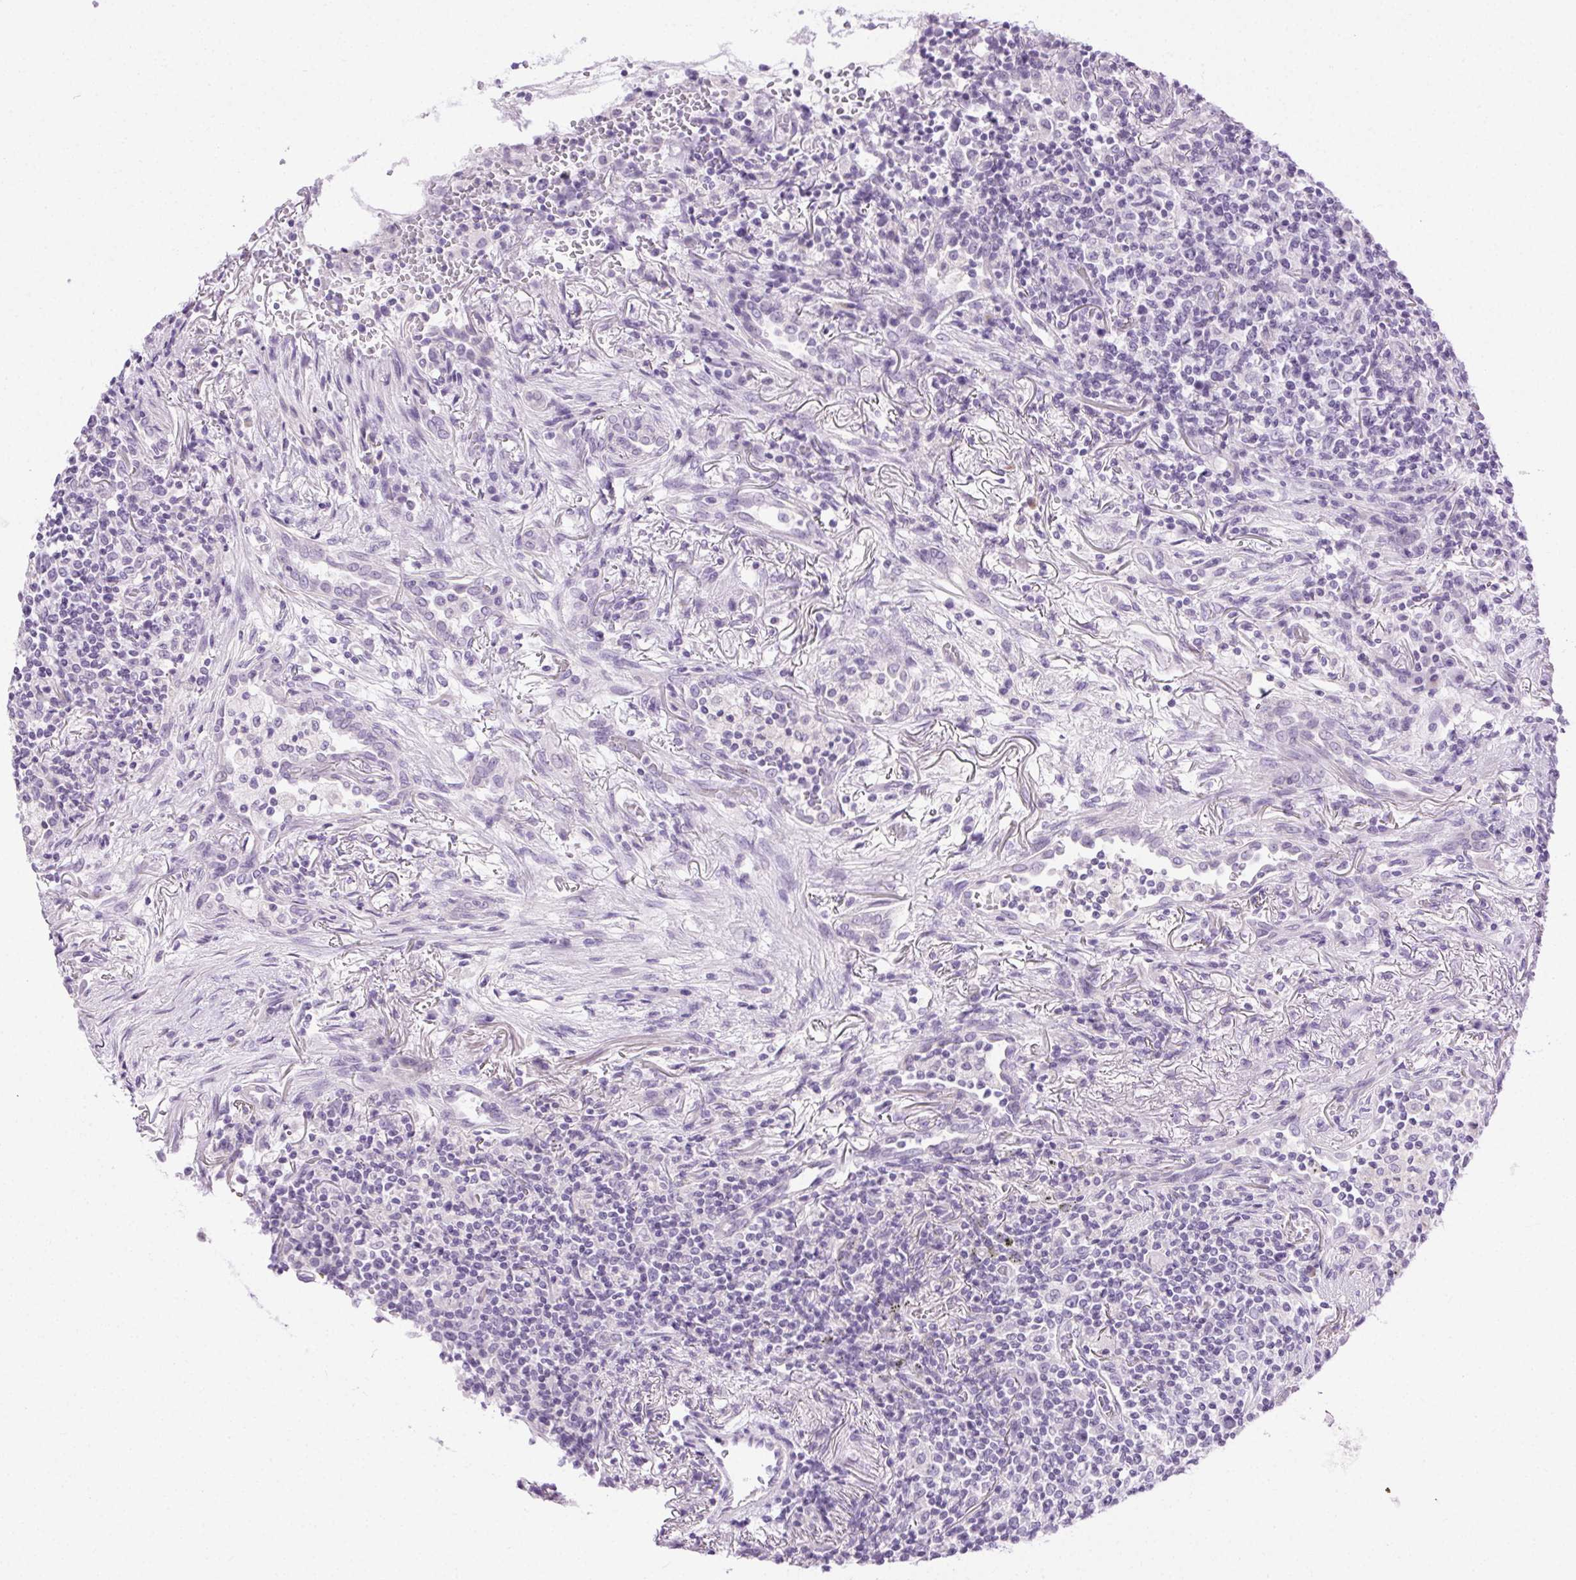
{"staining": {"intensity": "negative", "quantity": "none", "location": "none"}, "tissue": "lymphoma", "cell_type": "Tumor cells", "image_type": "cancer", "snomed": [{"axis": "morphology", "description": "Malignant lymphoma, non-Hodgkin's type, High grade"}, {"axis": "topography", "description": "Lung"}], "caption": "Histopathology image shows no significant protein positivity in tumor cells of lymphoma. Nuclei are stained in blue.", "gene": "C20orf85", "patient": {"sex": "male", "age": 79}}